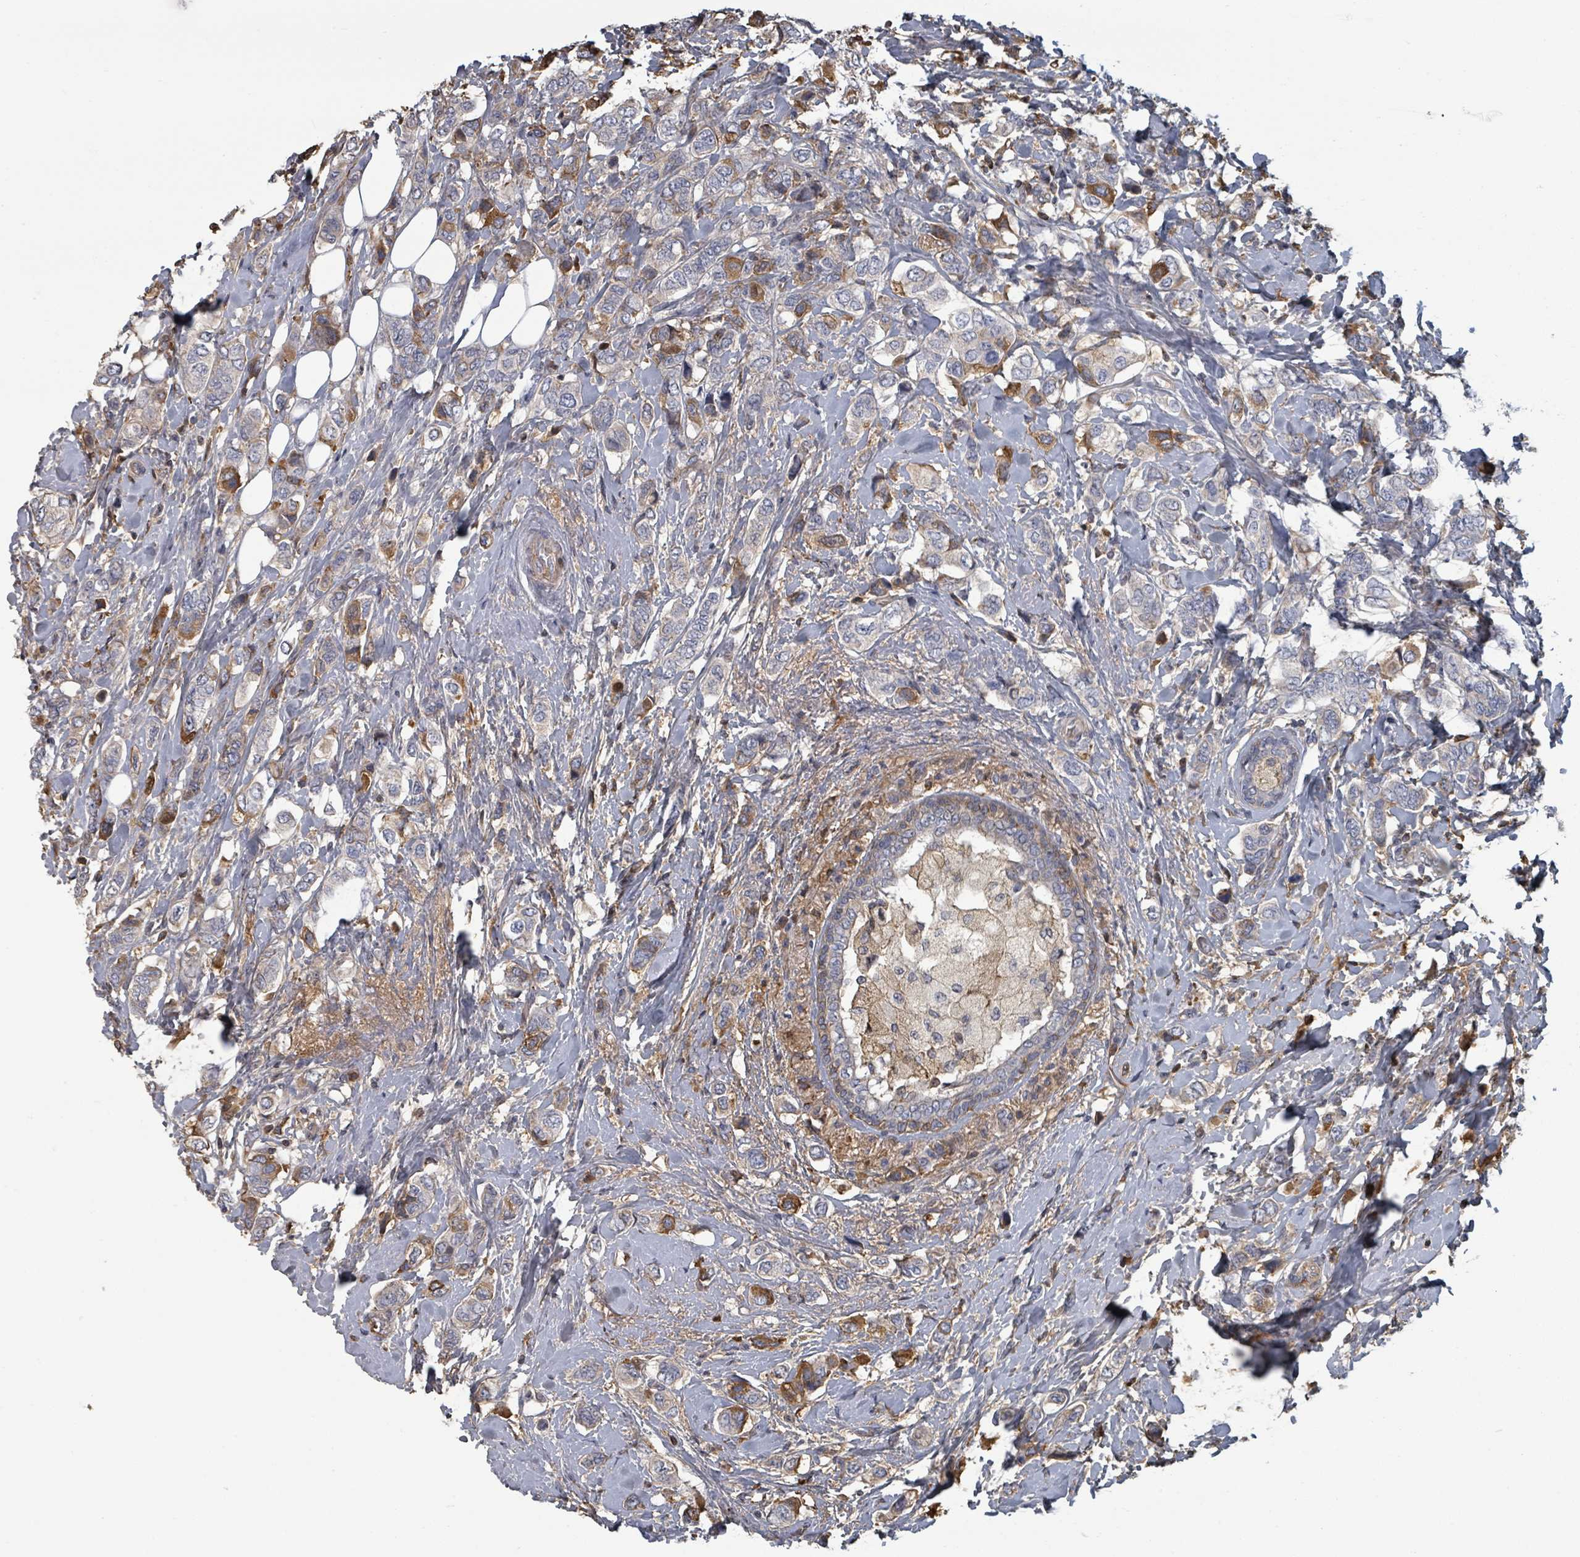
{"staining": {"intensity": "moderate", "quantity": "<25%", "location": "cytoplasmic/membranous"}, "tissue": "breast cancer", "cell_type": "Tumor cells", "image_type": "cancer", "snomed": [{"axis": "morphology", "description": "Lobular carcinoma"}, {"axis": "topography", "description": "Breast"}], "caption": "Breast cancer stained for a protein demonstrates moderate cytoplasmic/membranous positivity in tumor cells.", "gene": "GABBR1", "patient": {"sex": "female", "age": 51}}